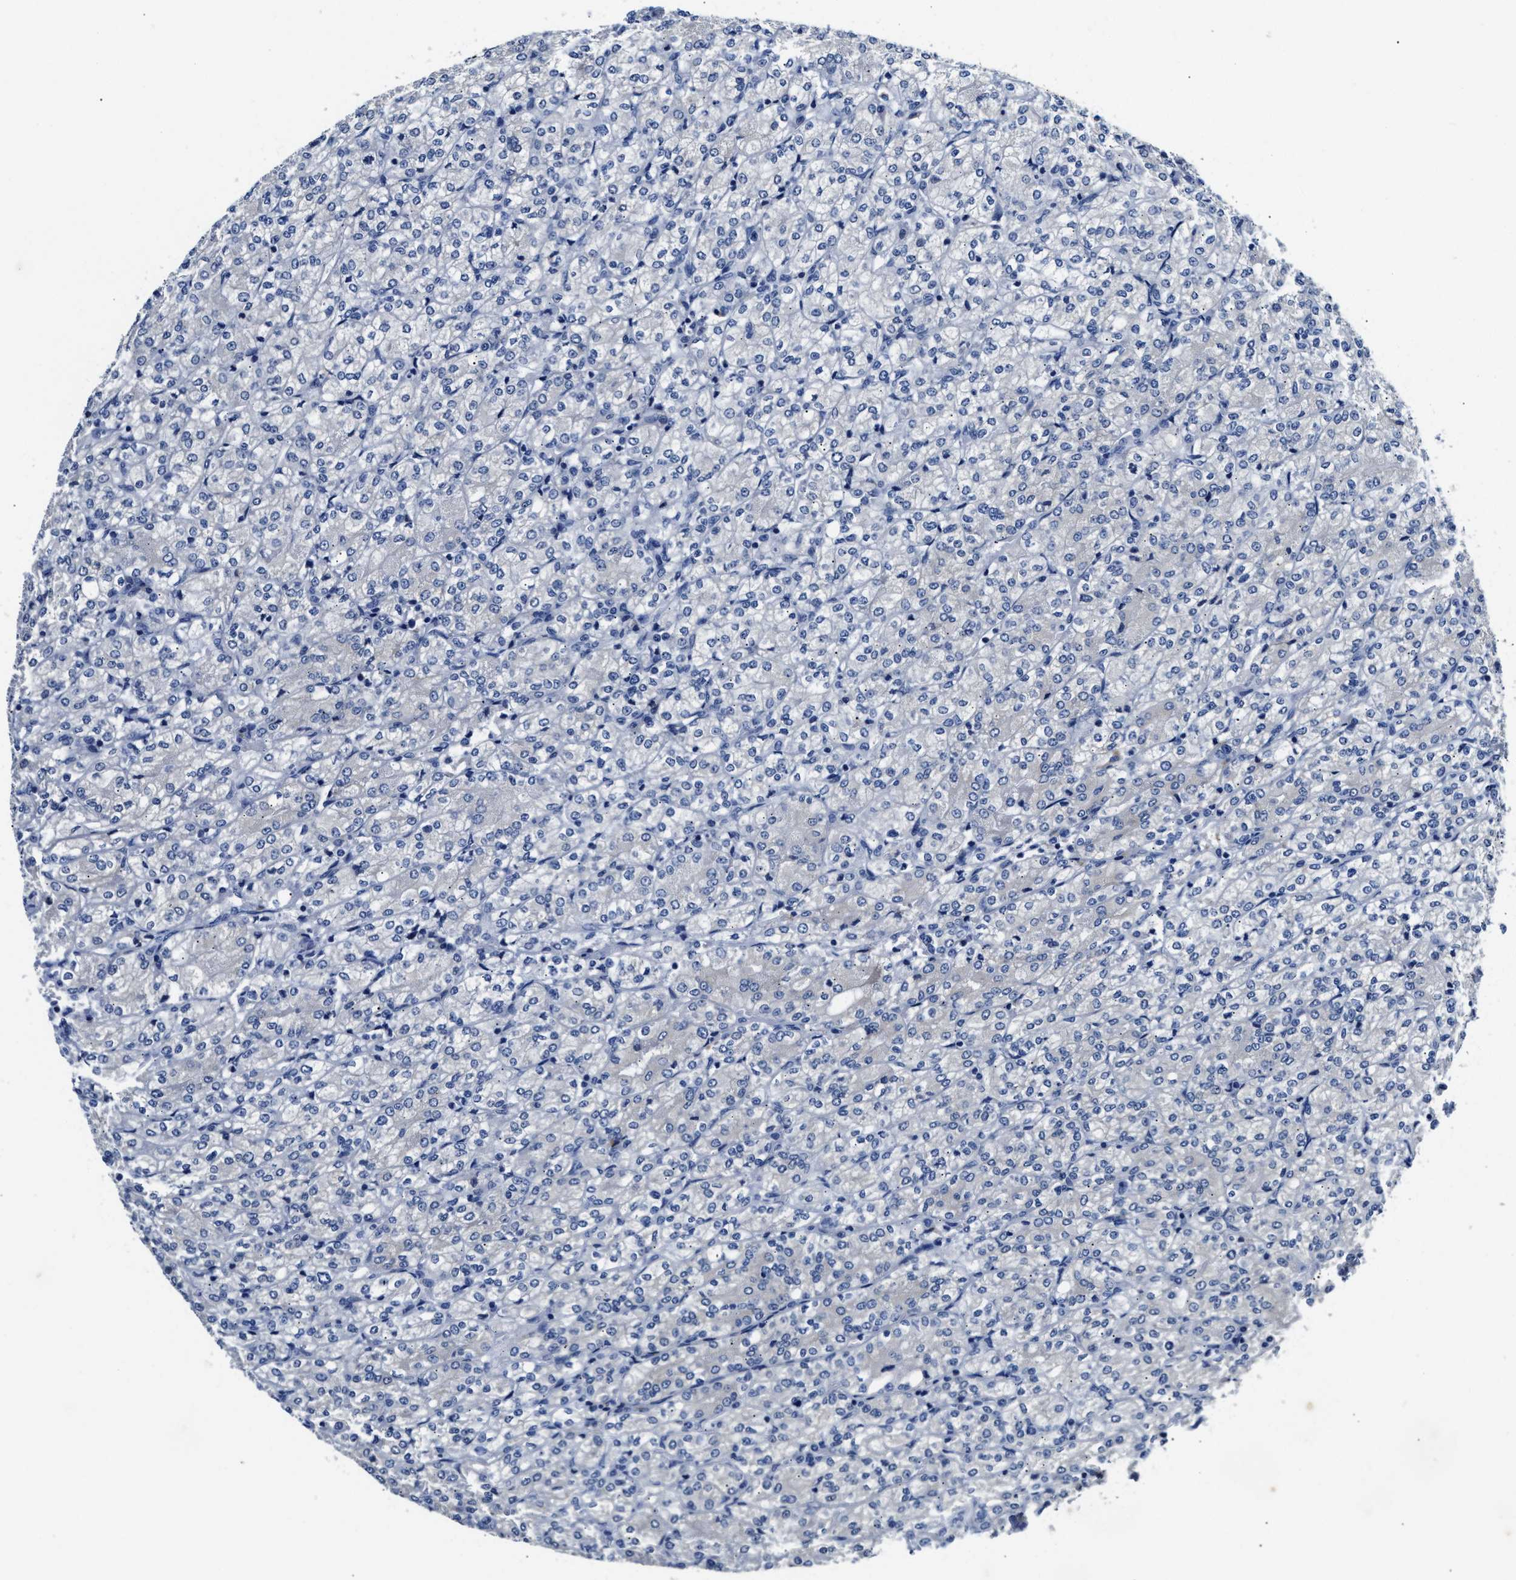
{"staining": {"intensity": "negative", "quantity": "none", "location": "none"}, "tissue": "renal cancer", "cell_type": "Tumor cells", "image_type": "cancer", "snomed": [{"axis": "morphology", "description": "Adenocarcinoma, NOS"}, {"axis": "topography", "description": "Kidney"}], "caption": "IHC of adenocarcinoma (renal) shows no staining in tumor cells.", "gene": "FAM185A", "patient": {"sex": "male", "age": 77}}